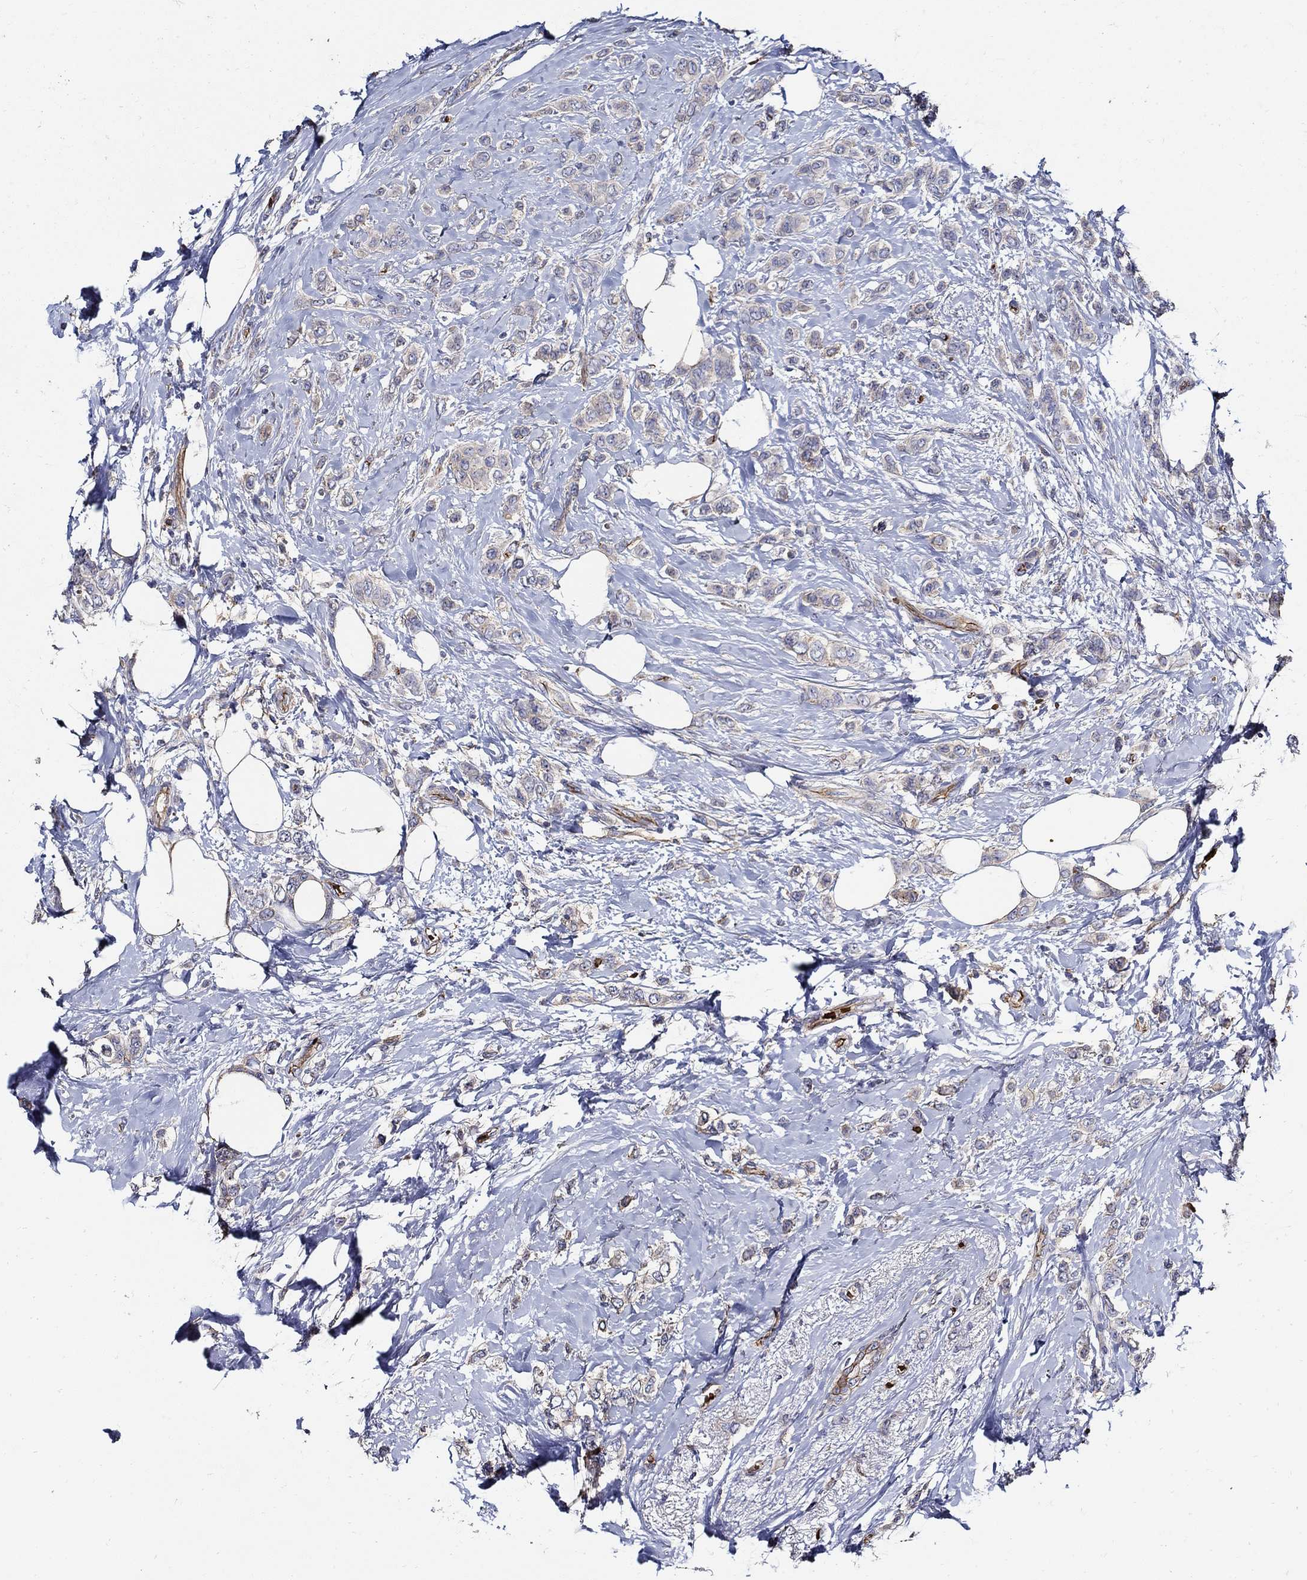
{"staining": {"intensity": "weak", "quantity": "<25%", "location": "cytoplasmic/membranous"}, "tissue": "breast cancer", "cell_type": "Tumor cells", "image_type": "cancer", "snomed": [{"axis": "morphology", "description": "Lobular carcinoma"}, {"axis": "topography", "description": "Breast"}], "caption": "Immunohistochemistry (IHC) histopathology image of neoplastic tissue: breast cancer (lobular carcinoma) stained with DAB (3,3'-diaminobenzidine) reveals no significant protein expression in tumor cells.", "gene": "APBB3", "patient": {"sex": "female", "age": 66}}